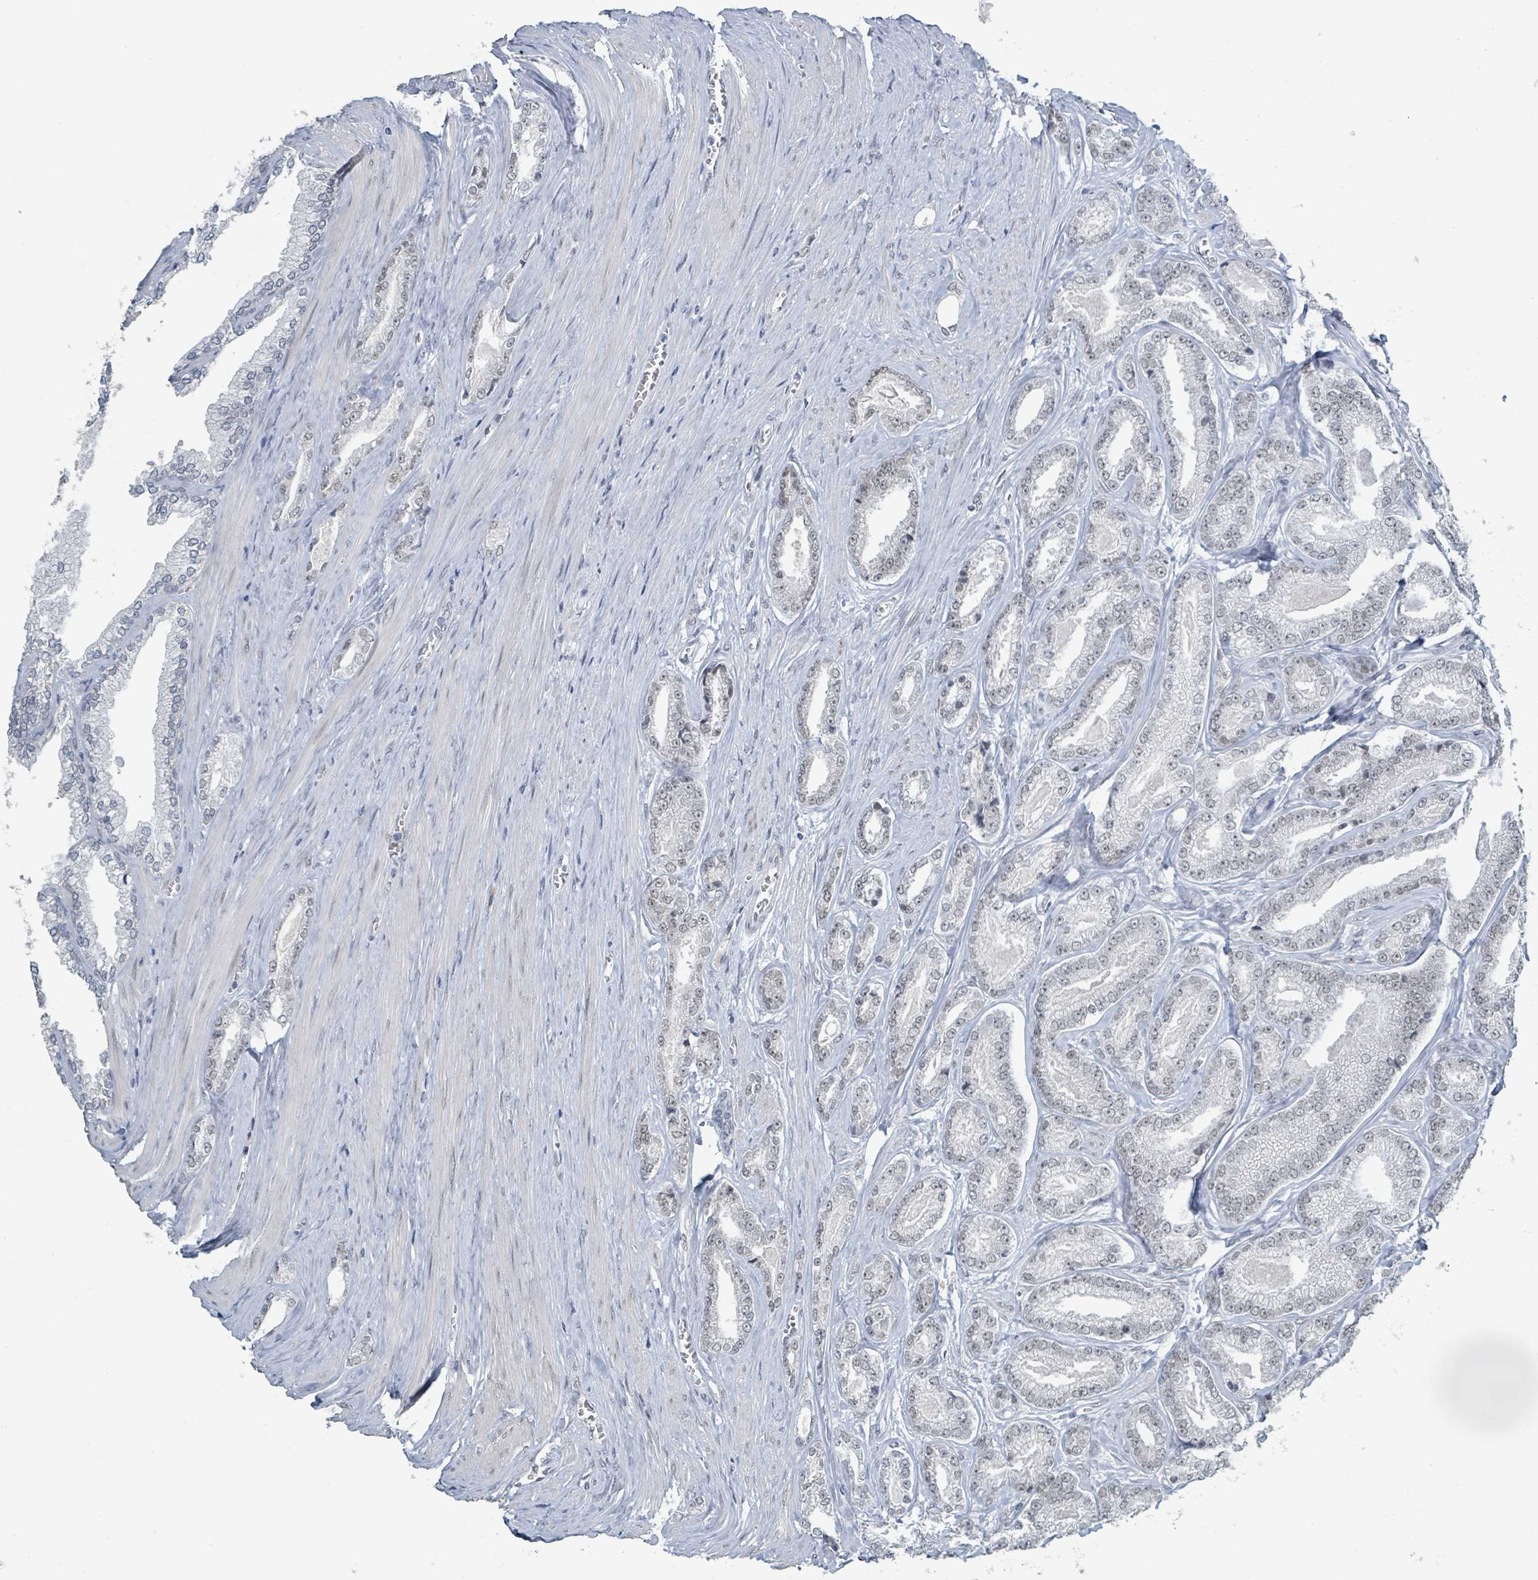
{"staining": {"intensity": "negative", "quantity": "none", "location": "none"}, "tissue": "prostate cancer", "cell_type": "Tumor cells", "image_type": "cancer", "snomed": [{"axis": "morphology", "description": "Adenocarcinoma, NOS"}, {"axis": "topography", "description": "Prostate and seminal vesicle, NOS"}], "caption": "This is an IHC micrograph of prostate cancer (adenocarcinoma). There is no staining in tumor cells.", "gene": "EHMT2", "patient": {"sex": "male", "age": 76}}